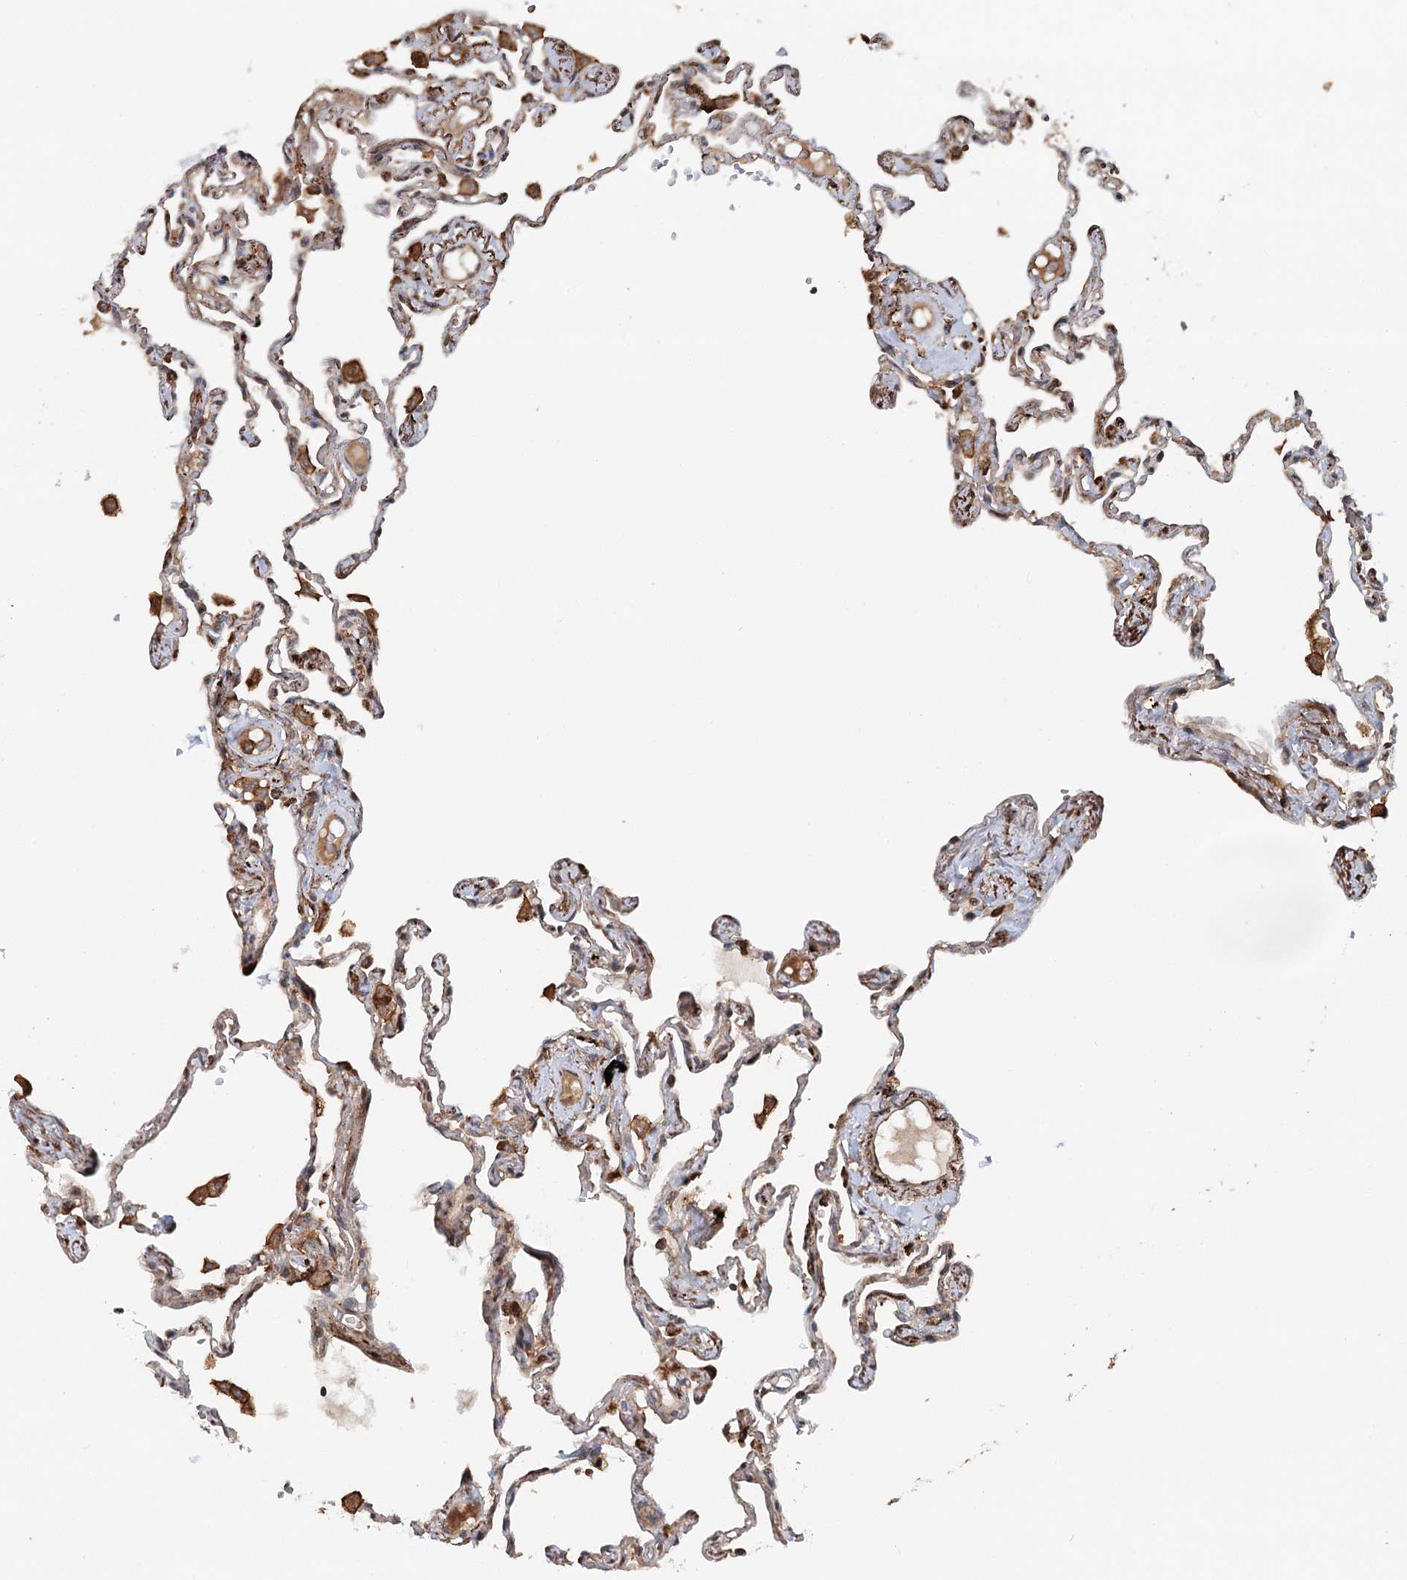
{"staining": {"intensity": "strong", "quantity": ">75%", "location": "cytoplasmic/membranous"}, "tissue": "lung", "cell_type": "Alveolar cells", "image_type": "normal", "snomed": [{"axis": "morphology", "description": "Normal tissue, NOS"}, {"axis": "topography", "description": "Lung"}], "caption": "The immunohistochemical stain shows strong cytoplasmic/membranous staining in alveolar cells of benign lung. (brown staining indicates protein expression, while blue staining denotes nuclei).", "gene": "RNF111", "patient": {"sex": "female", "age": 67}}